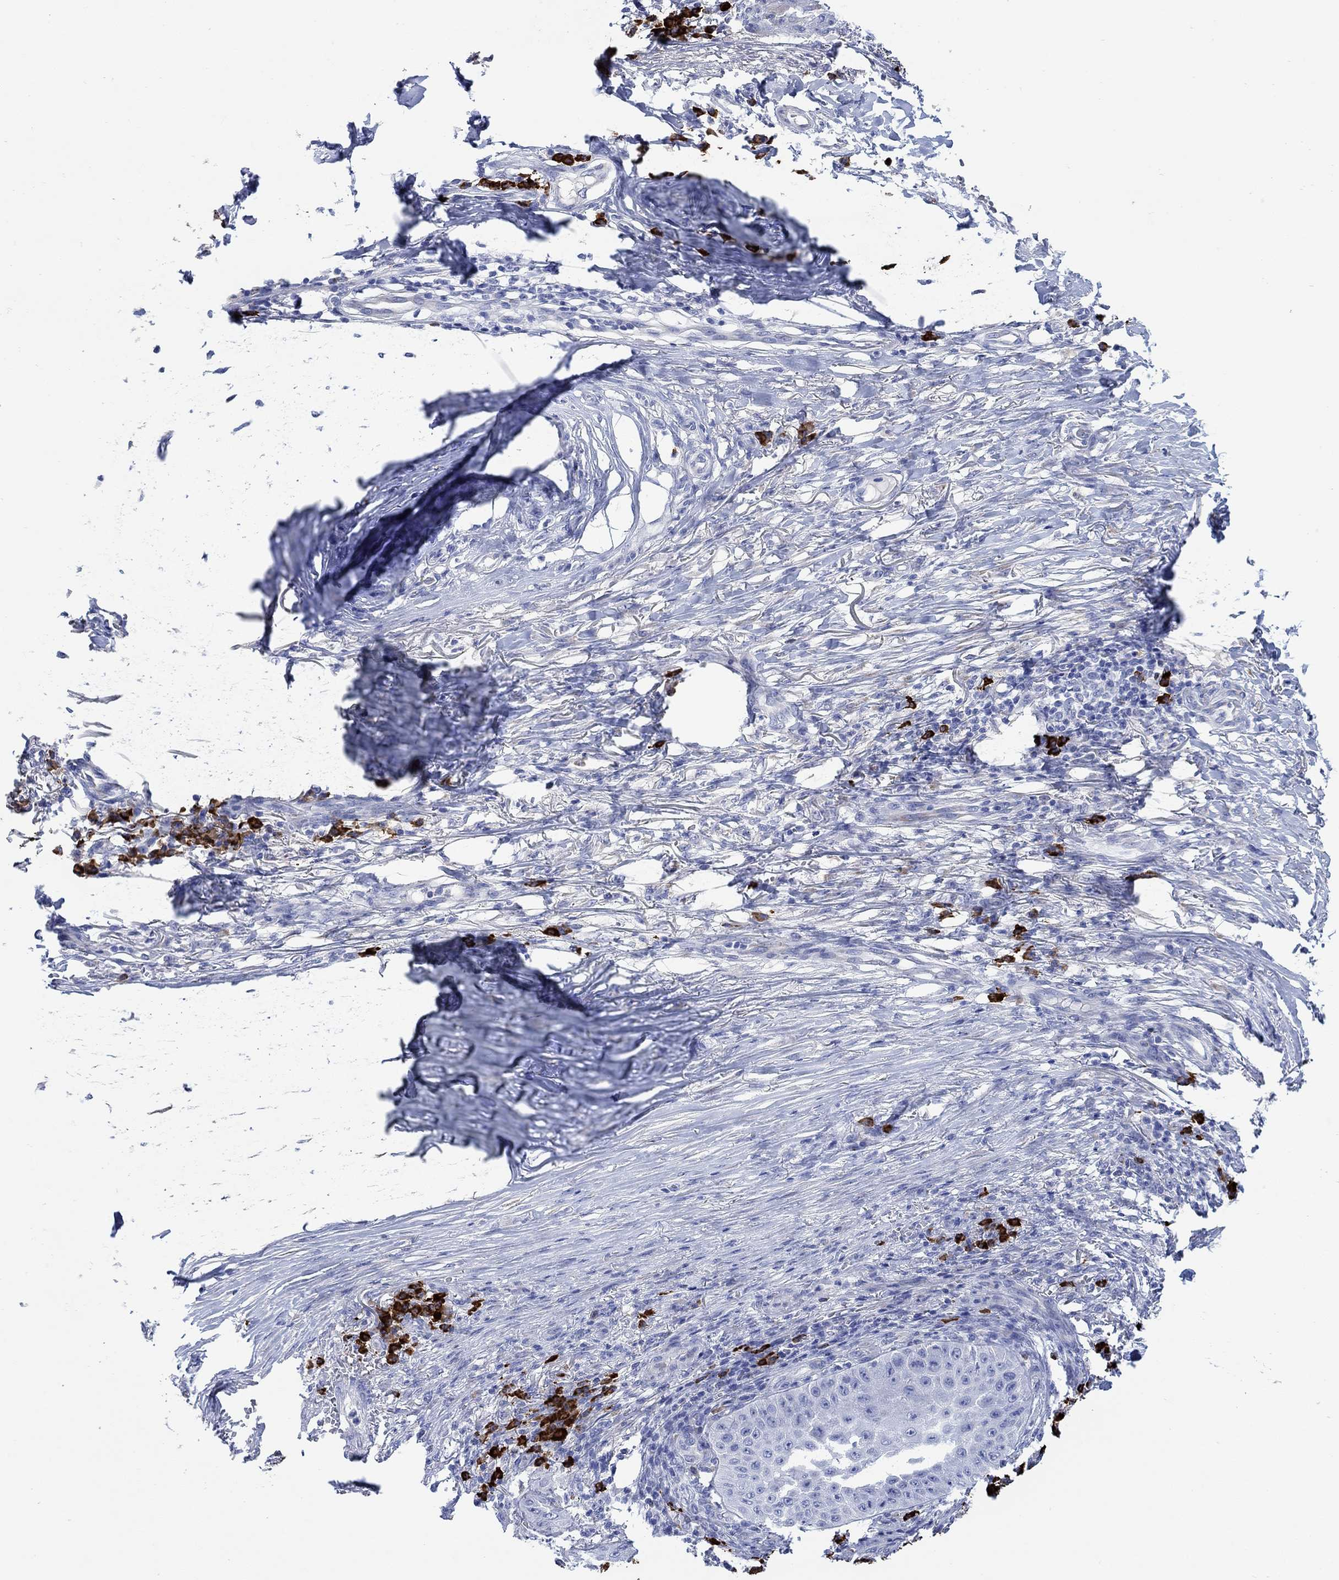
{"staining": {"intensity": "negative", "quantity": "none", "location": "none"}, "tissue": "skin cancer", "cell_type": "Tumor cells", "image_type": "cancer", "snomed": [{"axis": "morphology", "description": "Squamous cell carcinoma, NOS"}, {"axis": "topography", "description": "Skin"}], "caption": "Immunohistochemistry (IHC) of human skin squamous cell carcinoma displays no staining in tumor cells.", "gene": "P2RY6", "patient": {"sex": "male", "age": 70}}